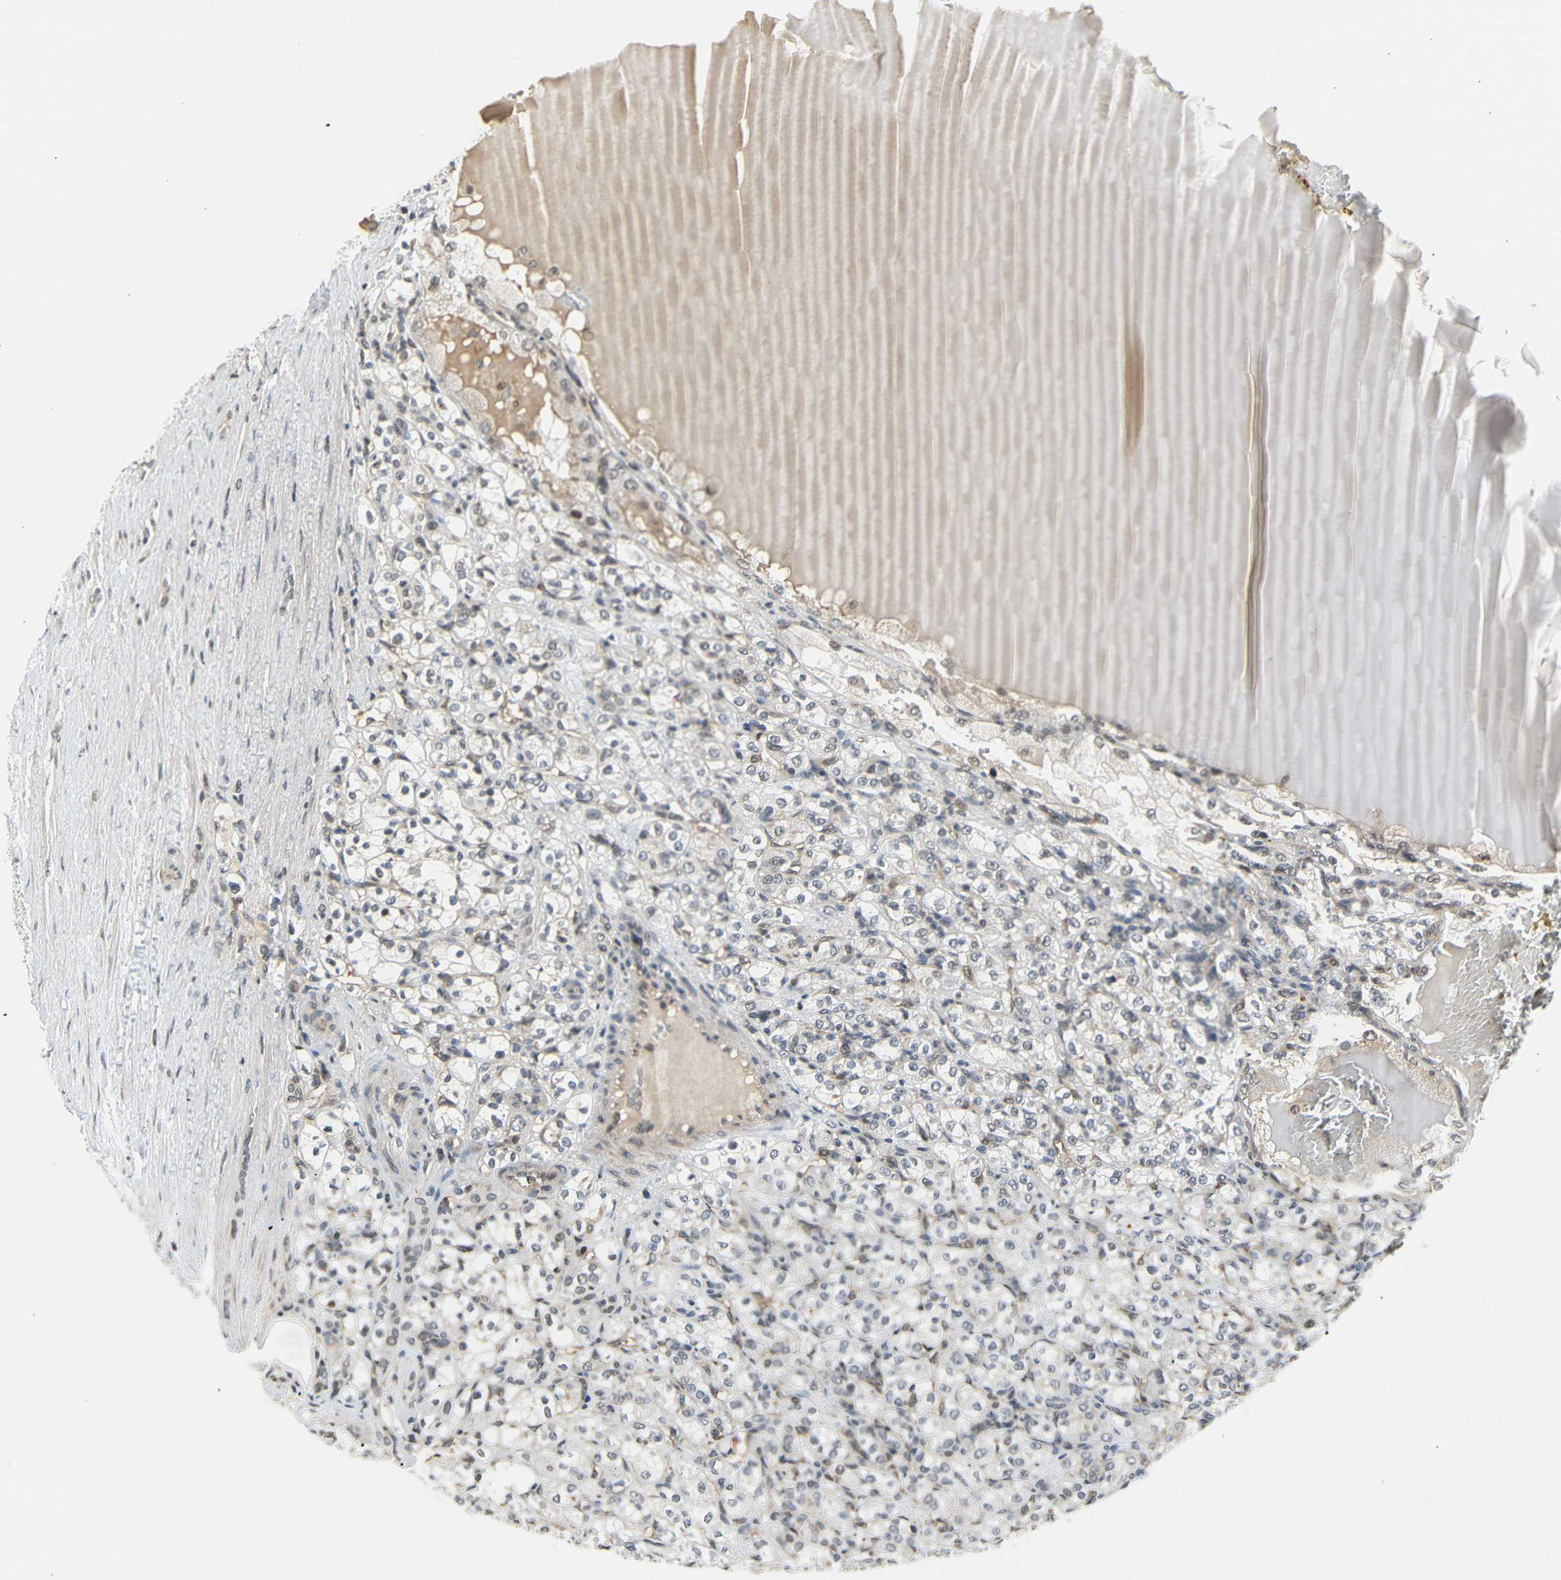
{"staining": {"intensity": "weak", "quantity": "25%-75%", "location": "nuclear"}, "tissue": "renal cancer", "cell_type": "Tumor cells", "image_type": "cancer", "snomed": [{"axis": "morphology", "description": "Normal tissue, NOS"}, {"axis": "morphology", "description": "Adenocarcinoma, NOS"}, {"axis": "topography", "description": "Kidney"}], "caption": "IHC staining of adenocarcinoma (renal), which shows low levels of weak nuclear staining in approximately 25%-75% of tumor cells indicating weak nuclear protein expression. The staining was performed using DAB (brown) for protein detection and nuclei were counterstained in hematoxylin (blue).", "gene": "IMPG2", "patient": {"sex": "male", "age": 61}}